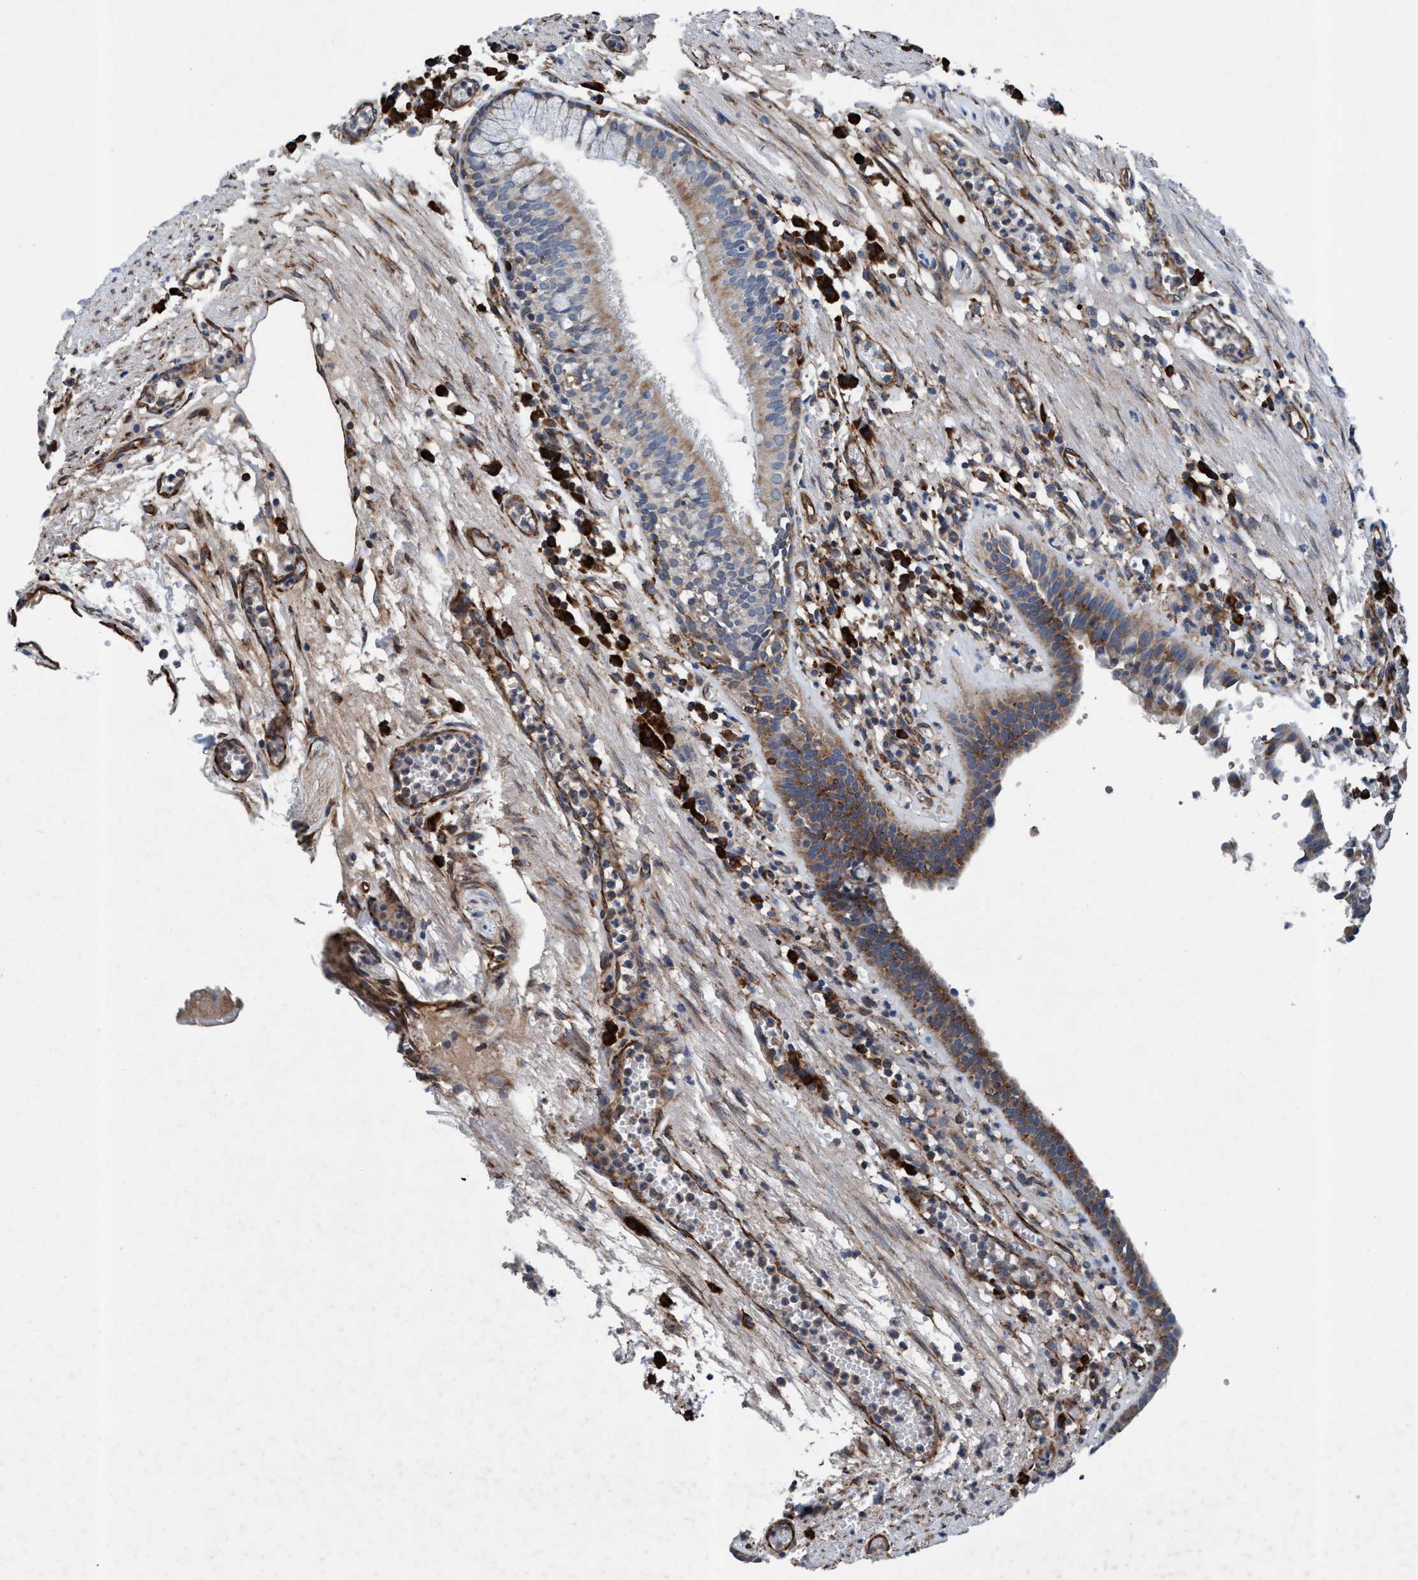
{"staining": {"intensity": "weak", "quantity": ">75%", "location": "cytoplasmic/membranous"}, "tissue": "carcinoid", "cell_type": "Tumor cells", "image_type": "cancer", "snomed": [{"axis": "morphology", "description": "Carcinoid, malignant, NOS"}, {"axis": "topography", "description": "Lung"}], "caption": "Human carcinoid stained with a brown dye shows weak cytoplasmic/membranous positive staining in approximately >75% of tumor cells.", "gene": "ENDOG", "patient": {"sex": "male", "age": 30}}